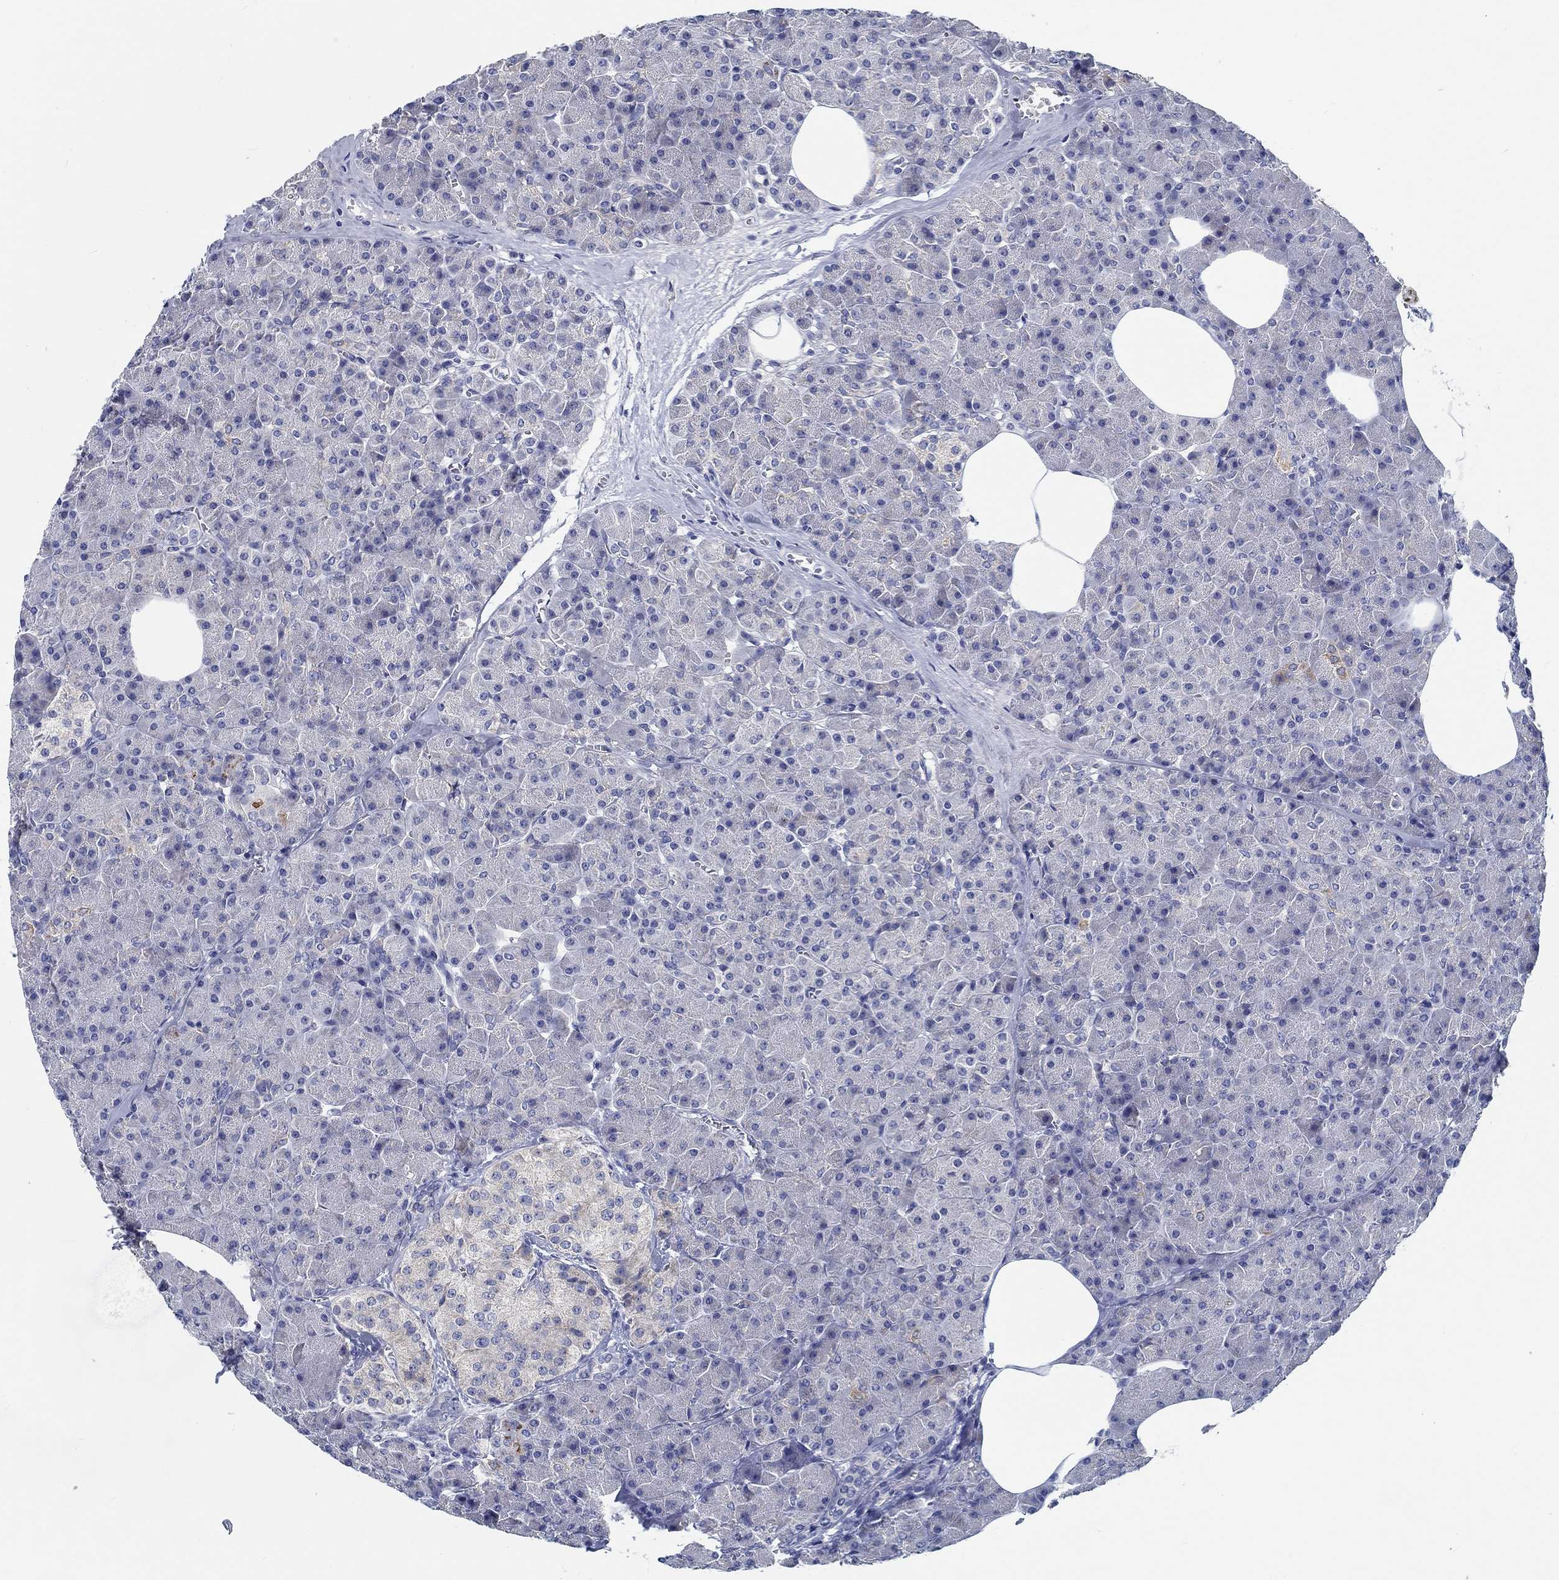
{"staining": {"intensity": "moderate", "quantity": "<25%", "location": "cytoplasmic/membranous"}, "tissue": "pancreas", "cell_type": "Exocrine glandular cells", "image_type": "normal", "snomed": [{"axis": "morphology", "description": "Normal tissue, NOS"}, {"axis": "topography", "description": "Pancreas"}], "caption": "This histopathology image shows immunohistochemistry staining of benign human pancreas, with low moderate cytoplasmic/membranous staining in about <25% of exocrine glandular cells.", "gene": "MYBPC1", "patient": {"sex": "female", "age": 45}}